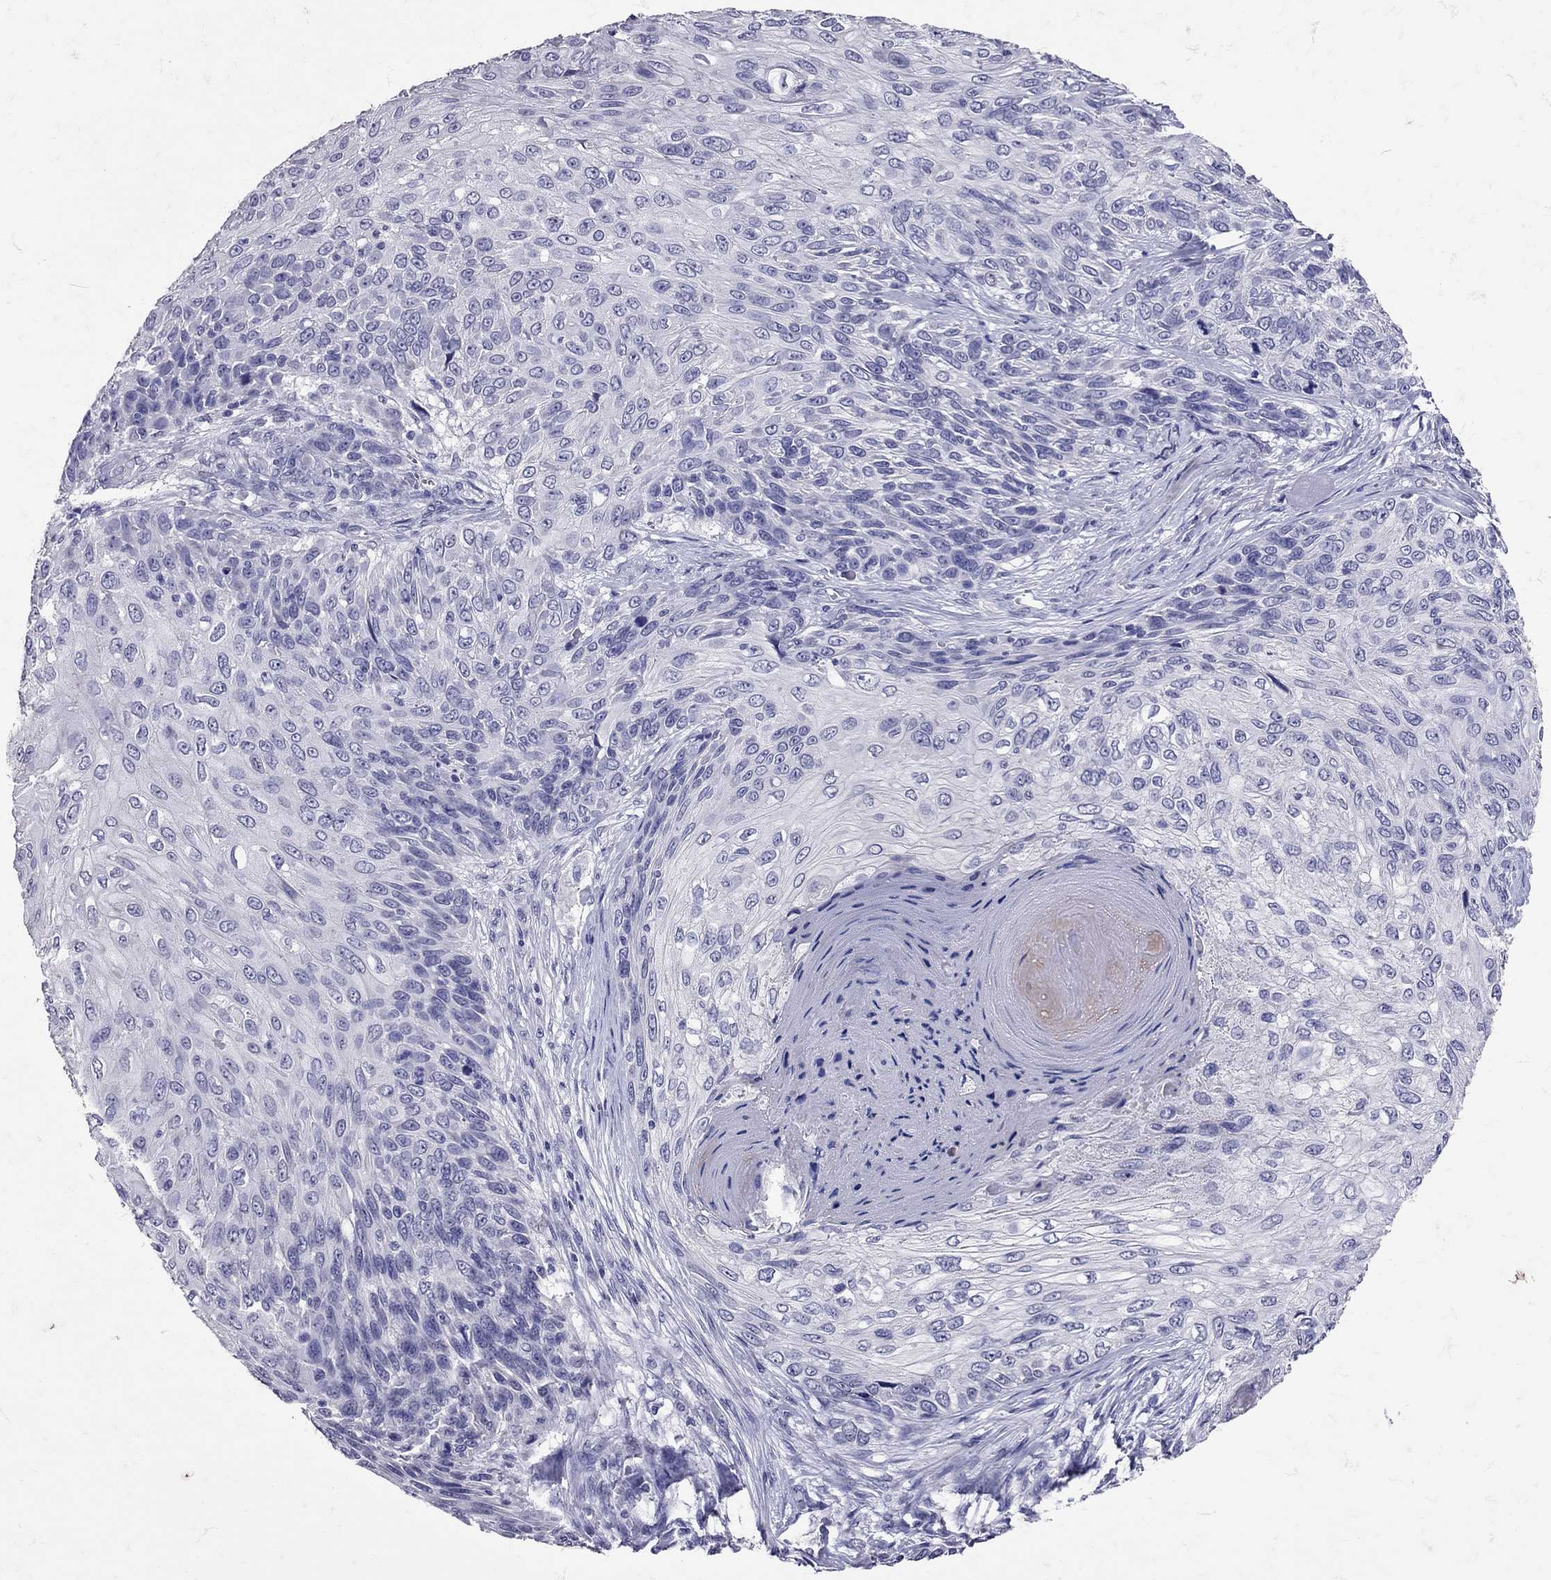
{"staining": {"intensity": "negative", "quantity": "none", "location": "none"}, "tissue": "skin cancer", "cell_type": "Tumor cells", "image_type": "cancer", "snomed": [{"axis": "morphology", "description": "Squamous cell carcinoma, NOS"}, {"axis": "topography", "description": "Skin"}], "caption": "The immunohistochemistry (IHC) histopathology image has no significant expression in tumor cells of squamous cell carcinoma (skin) tissue.", "gene": "SST", "patient": {"sex": "male", "age": 92}}